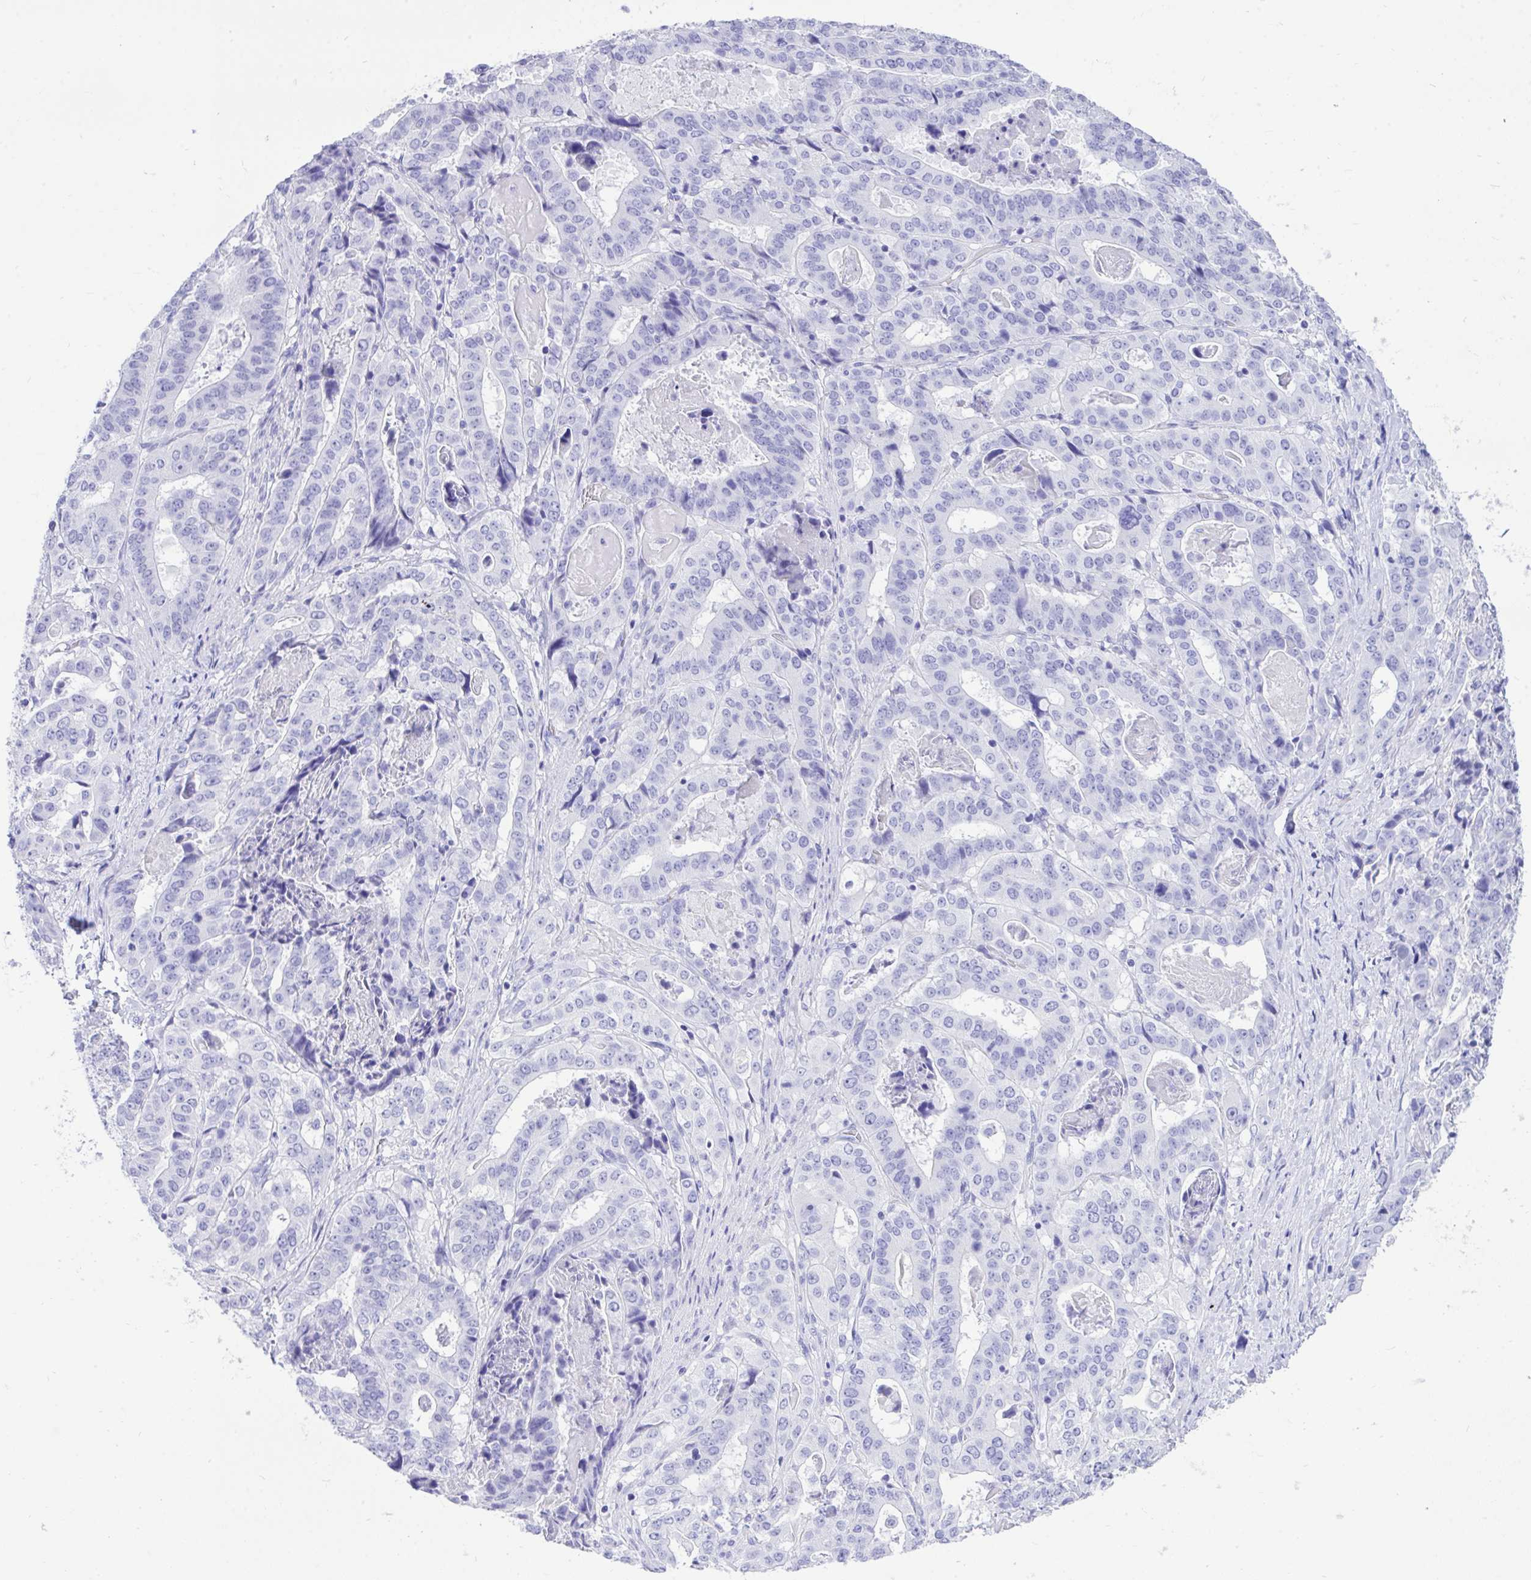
{"staining": {"intensity": "negative", "quantity": "none", "location": "none"}, "tissue": "stomach cancer", "cell_type": "Tumor cells", "image_type": "cancer", "snomed": [{"axis": "morphology", "description": "Adenocarcinoma, NOS"}, {"axis": "topography", "description": "Stomach"}], "caption": "High power microscopy photomicrograph of an IHC image of stomach cancer, revealing no significant expression in tumor cells.", "gene": "MON1A", "patient": {"sex": "male", "age": 48}}